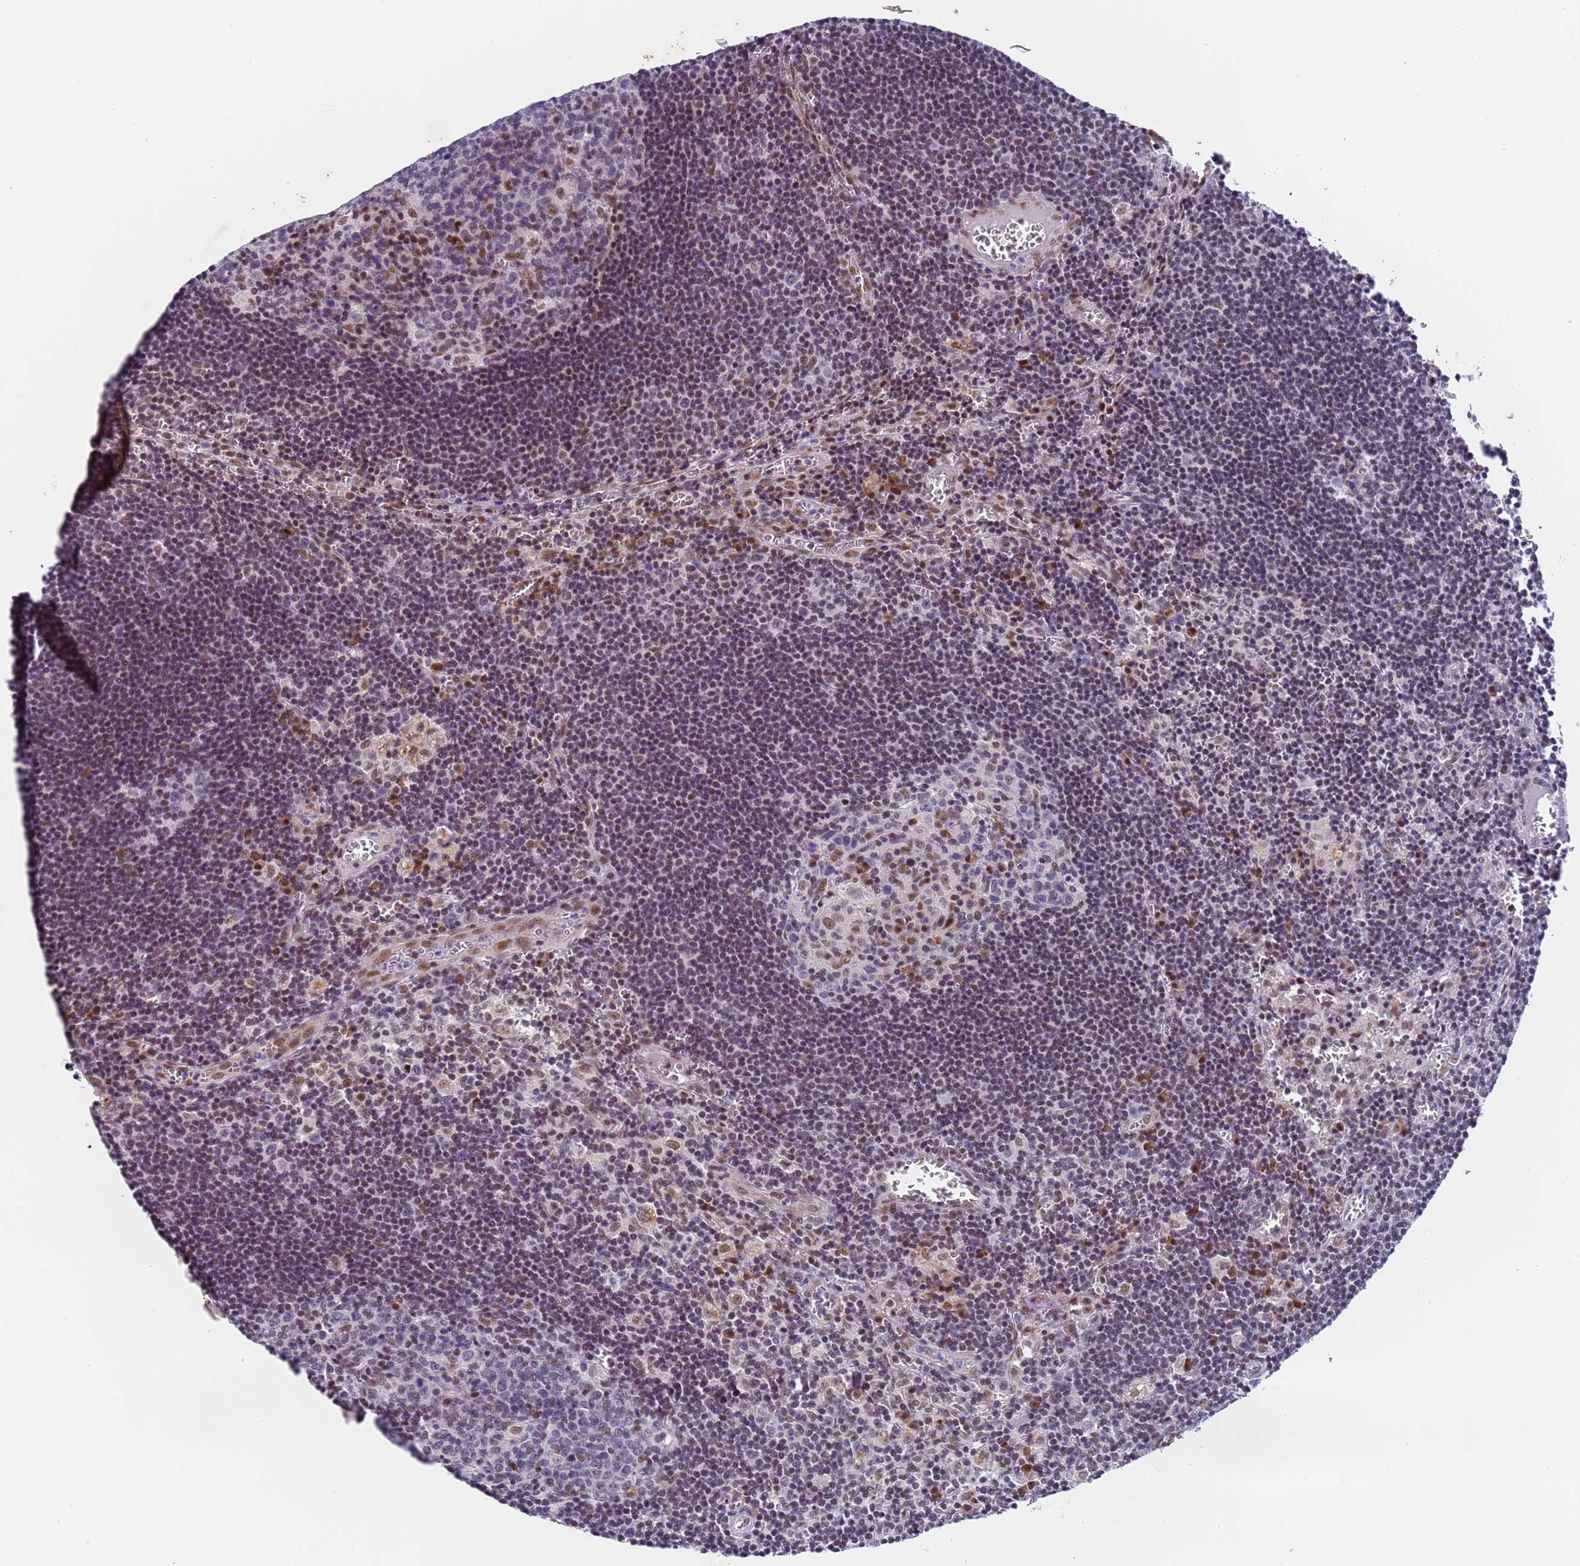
{"staining": {"intensity": "moderate", "quantity": "<25%", "location": "nuclear"}, "tissue": "lymph node", "cell_type": "Germinal center cells", "image_type": "normal", "snomed": [{"axis": "morphology", "description": "Normal tissue, NOS"}, {"axis": "topography", "description": "Lymph node"}], "caption": "Human lymph node stained with a protein marker shows moderate staining in germinal center cells.", "gene": "FNBP4", "patient": {"sex": "female", "age": 73}}